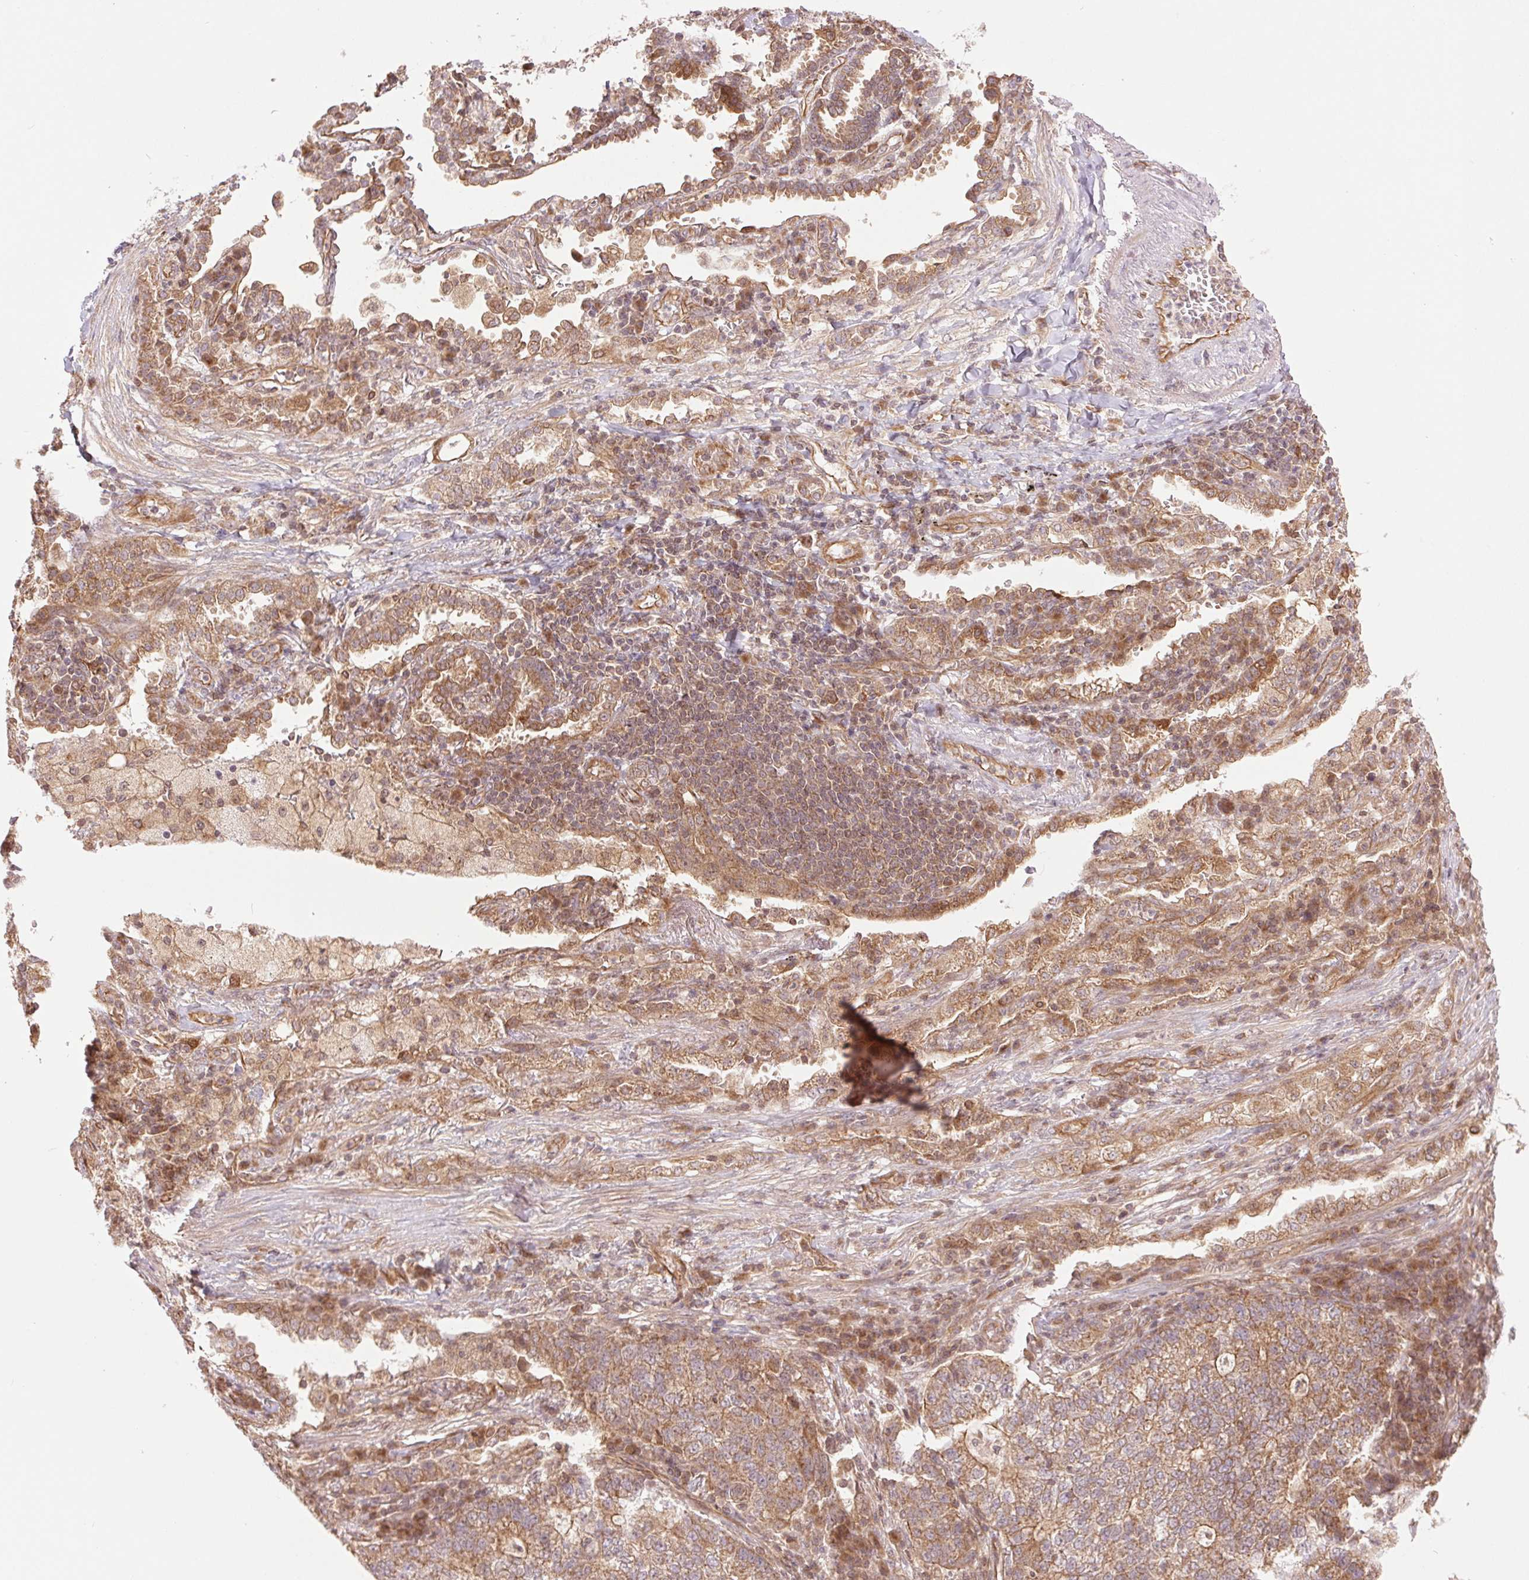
{"staining": {"intensity": "moderate", "quantity": ">75%", "location": "cytoplasmic/membranous"}, "tissue": "lung cancer", "cell_type": "Tumor cells", "image_type": "cancer", "snomed": [{"axis": "morphology", "description": "Adenocarcinoma, NOS"}, {"axis": "topography", "description": "Lung"}], "caption": "A photomicrograph showing moderate cytoplasmic/membranous positivity in approximately >75% of tumor cells in lung adenocarcinoma, as visualized by brown immunohistochemical staining.", "gene": "STARD7", "patient": {"sex": "male", "age": 57}}